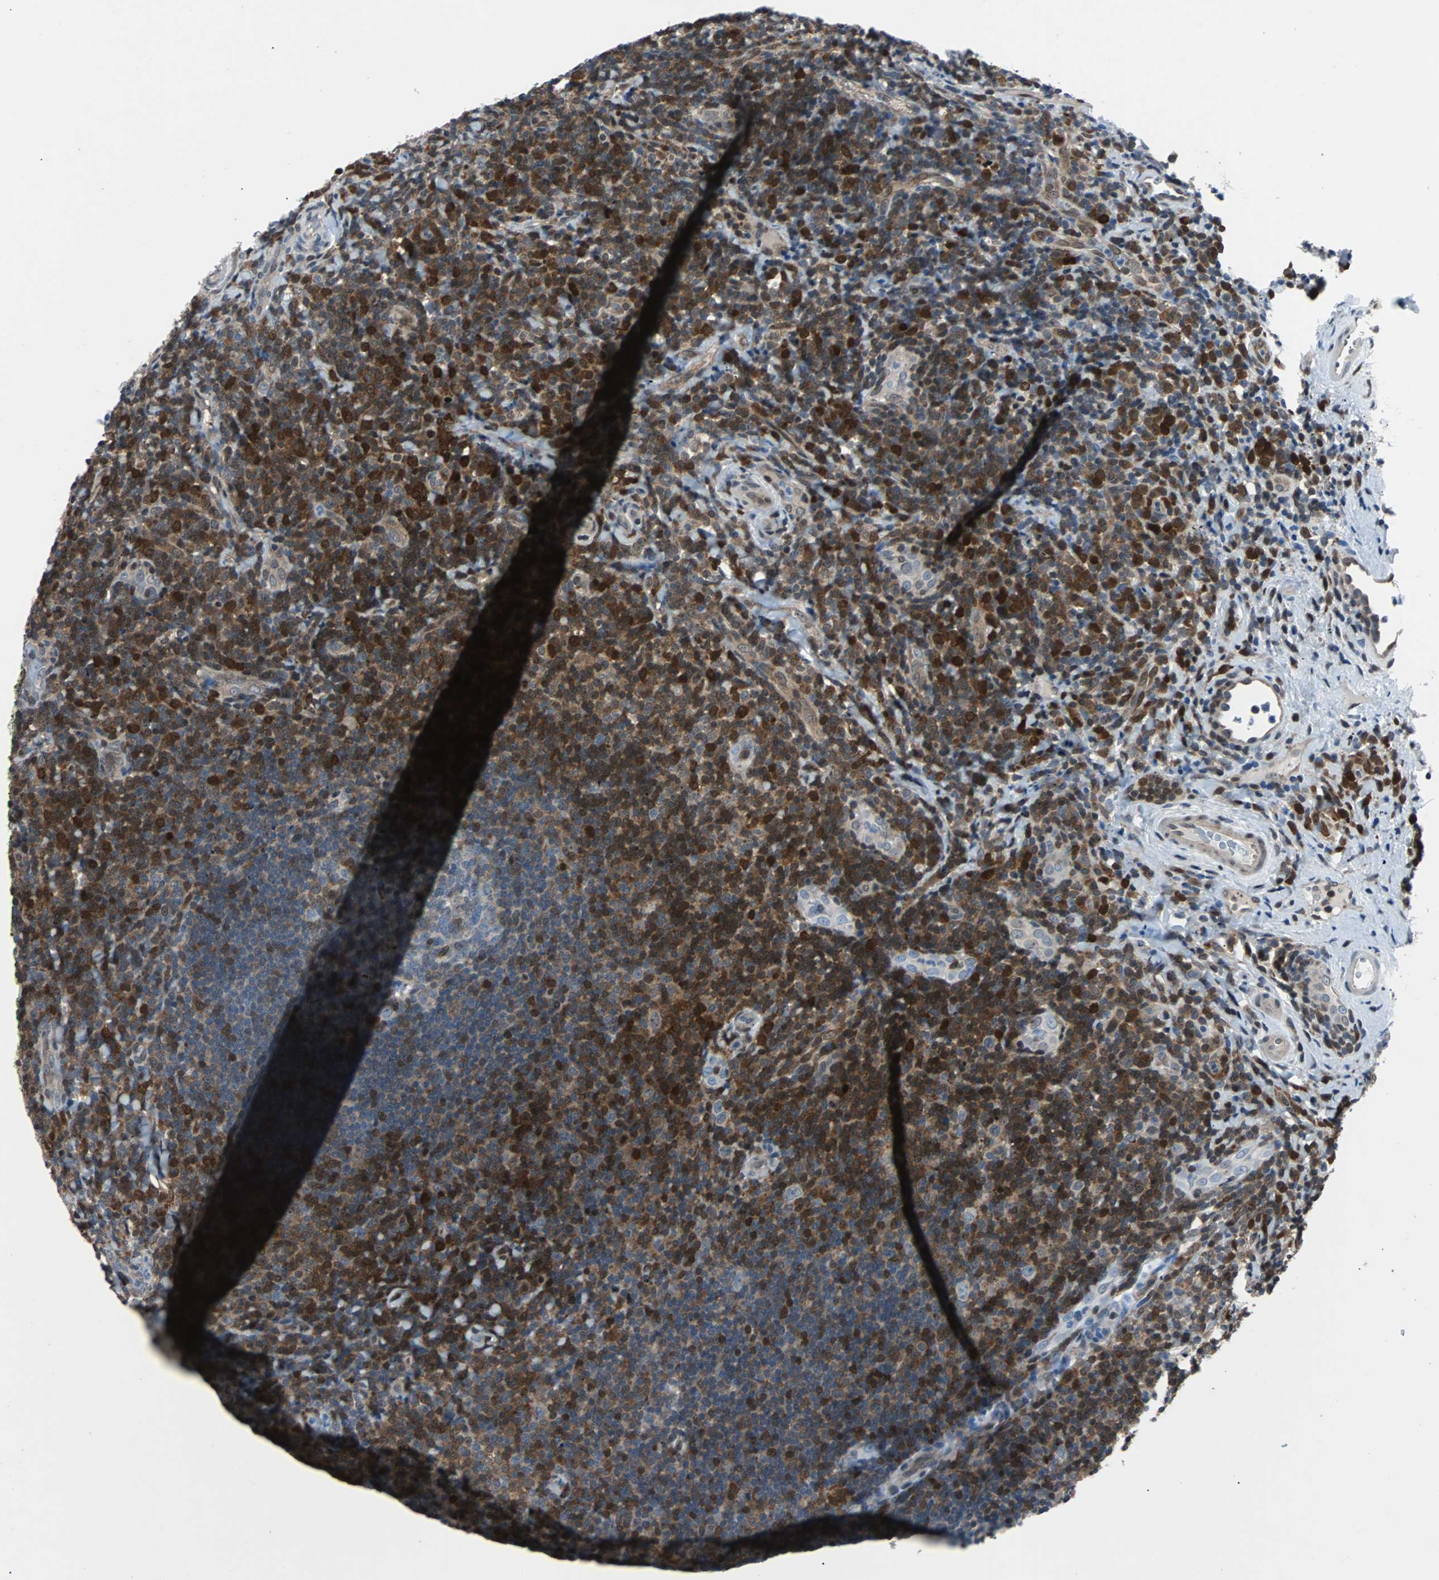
{"staining": {"intensity": "moderate", "quantity": "25%-75%", "location": "nuclear"}, "tissue": "lymphoma", "cell_type": "Tumor cells", "image_type": "cancer", "snomed": [{"axis": "morphology", "description": "Malignant lymphoma, non-Hodgkin's type, High grade"}, {"axis": "topography", "description": "Tonsil"}], "caption": "Tumor cells demonstrate medium levels of moderate nuclear expression in about 25%-75% of cells in human malignant lymphoma, non-Hodgkin's type (high-grade).", "gene": "MAP2K6", "patient": {"sex": "female", "age": 36}}